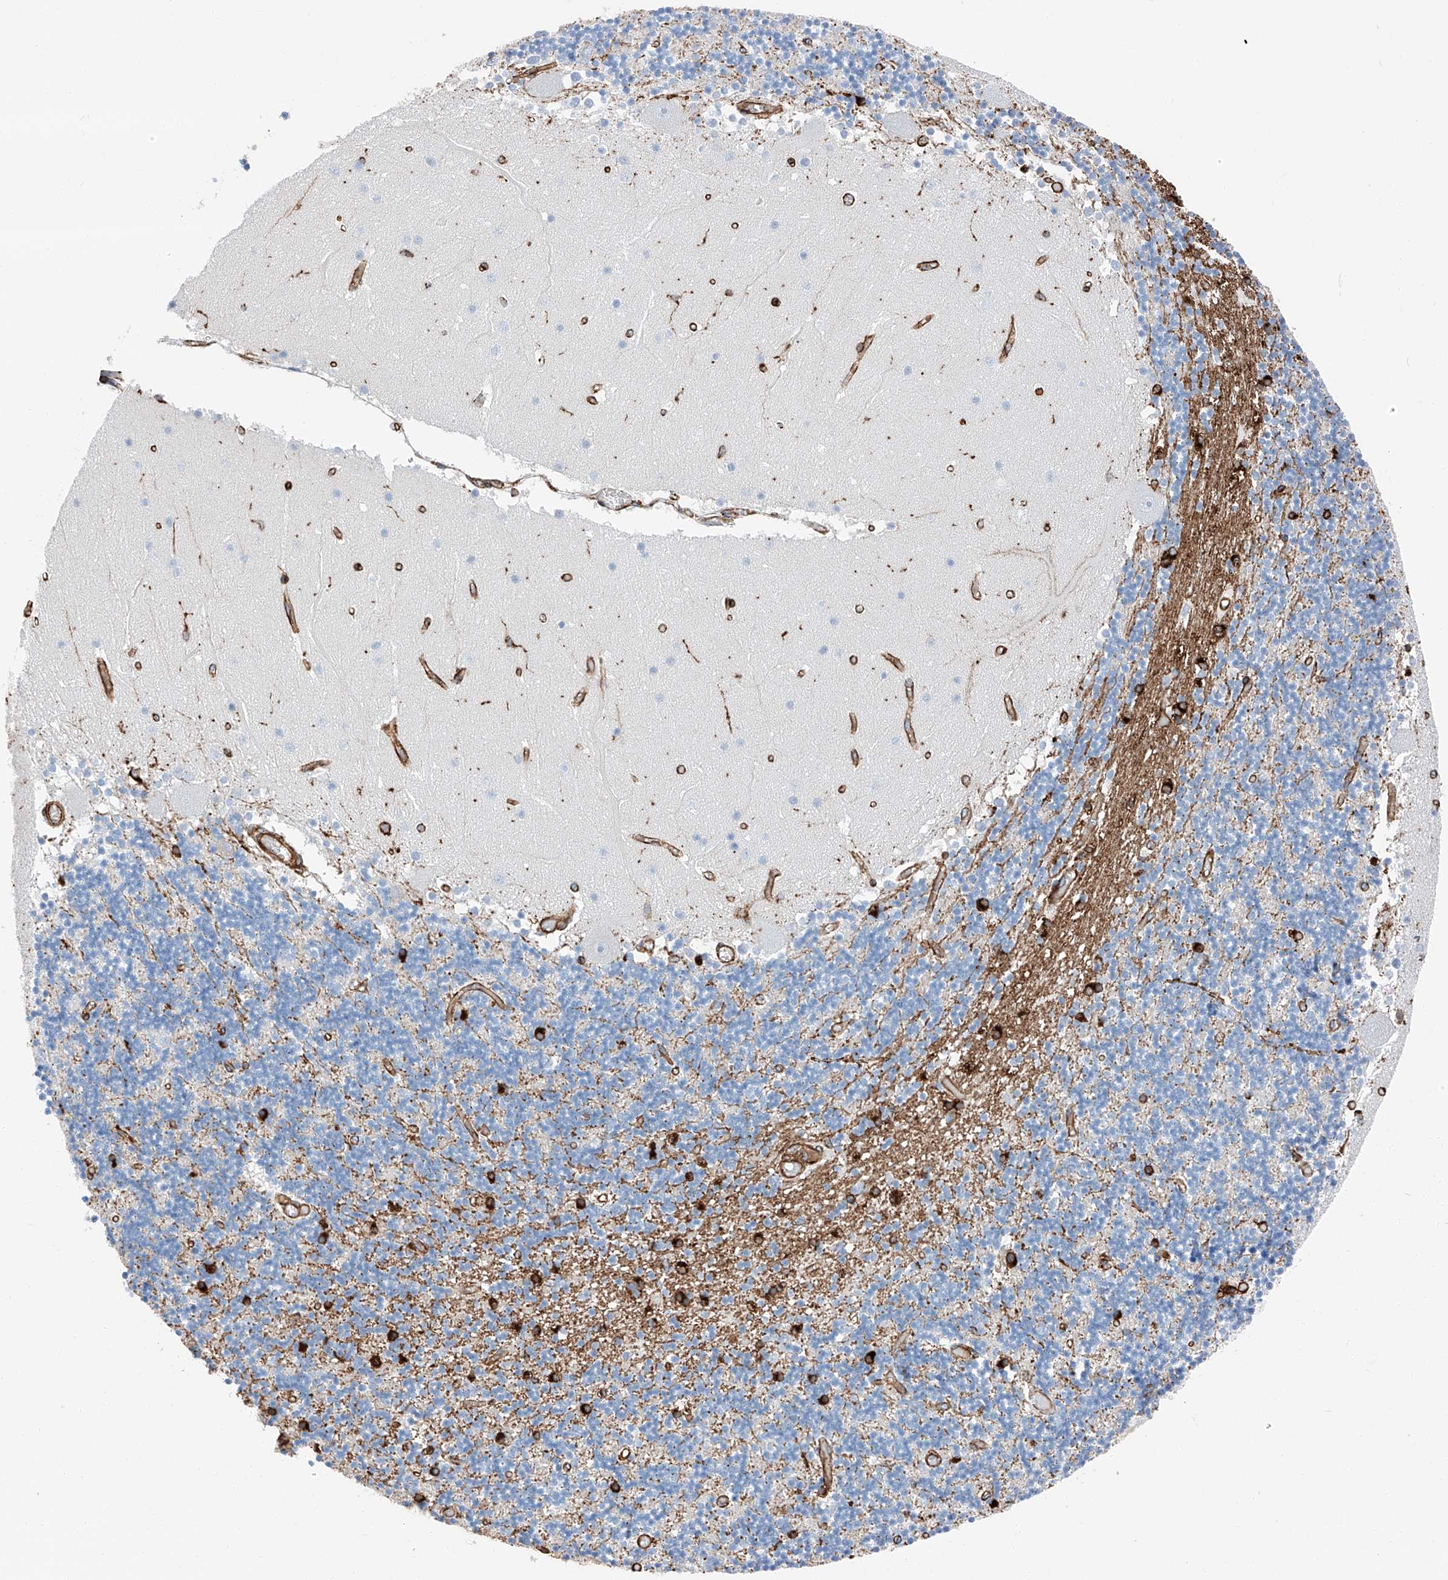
{"staining": {"intensity": "strong", "quantity": "<25%", "location": "cytoplasmic/membranous"}, "tissue": "cerebellum", "cell_type": "Cells in granular layer", "image_type": "normal", "snomed": [{"axis": "morphology", "description": "Normal tissue, NOS"}, {"axis": "topography", "description": "Cerebellum"}], "caption": "Cerebellum stained for a protein (brown) demonstrates strong cytoplasmic/membranous positive positivity in about <25% of cells in granular layer.", "gene": "ZNF804A", "patient": {"sex": "female", "age": 28}}